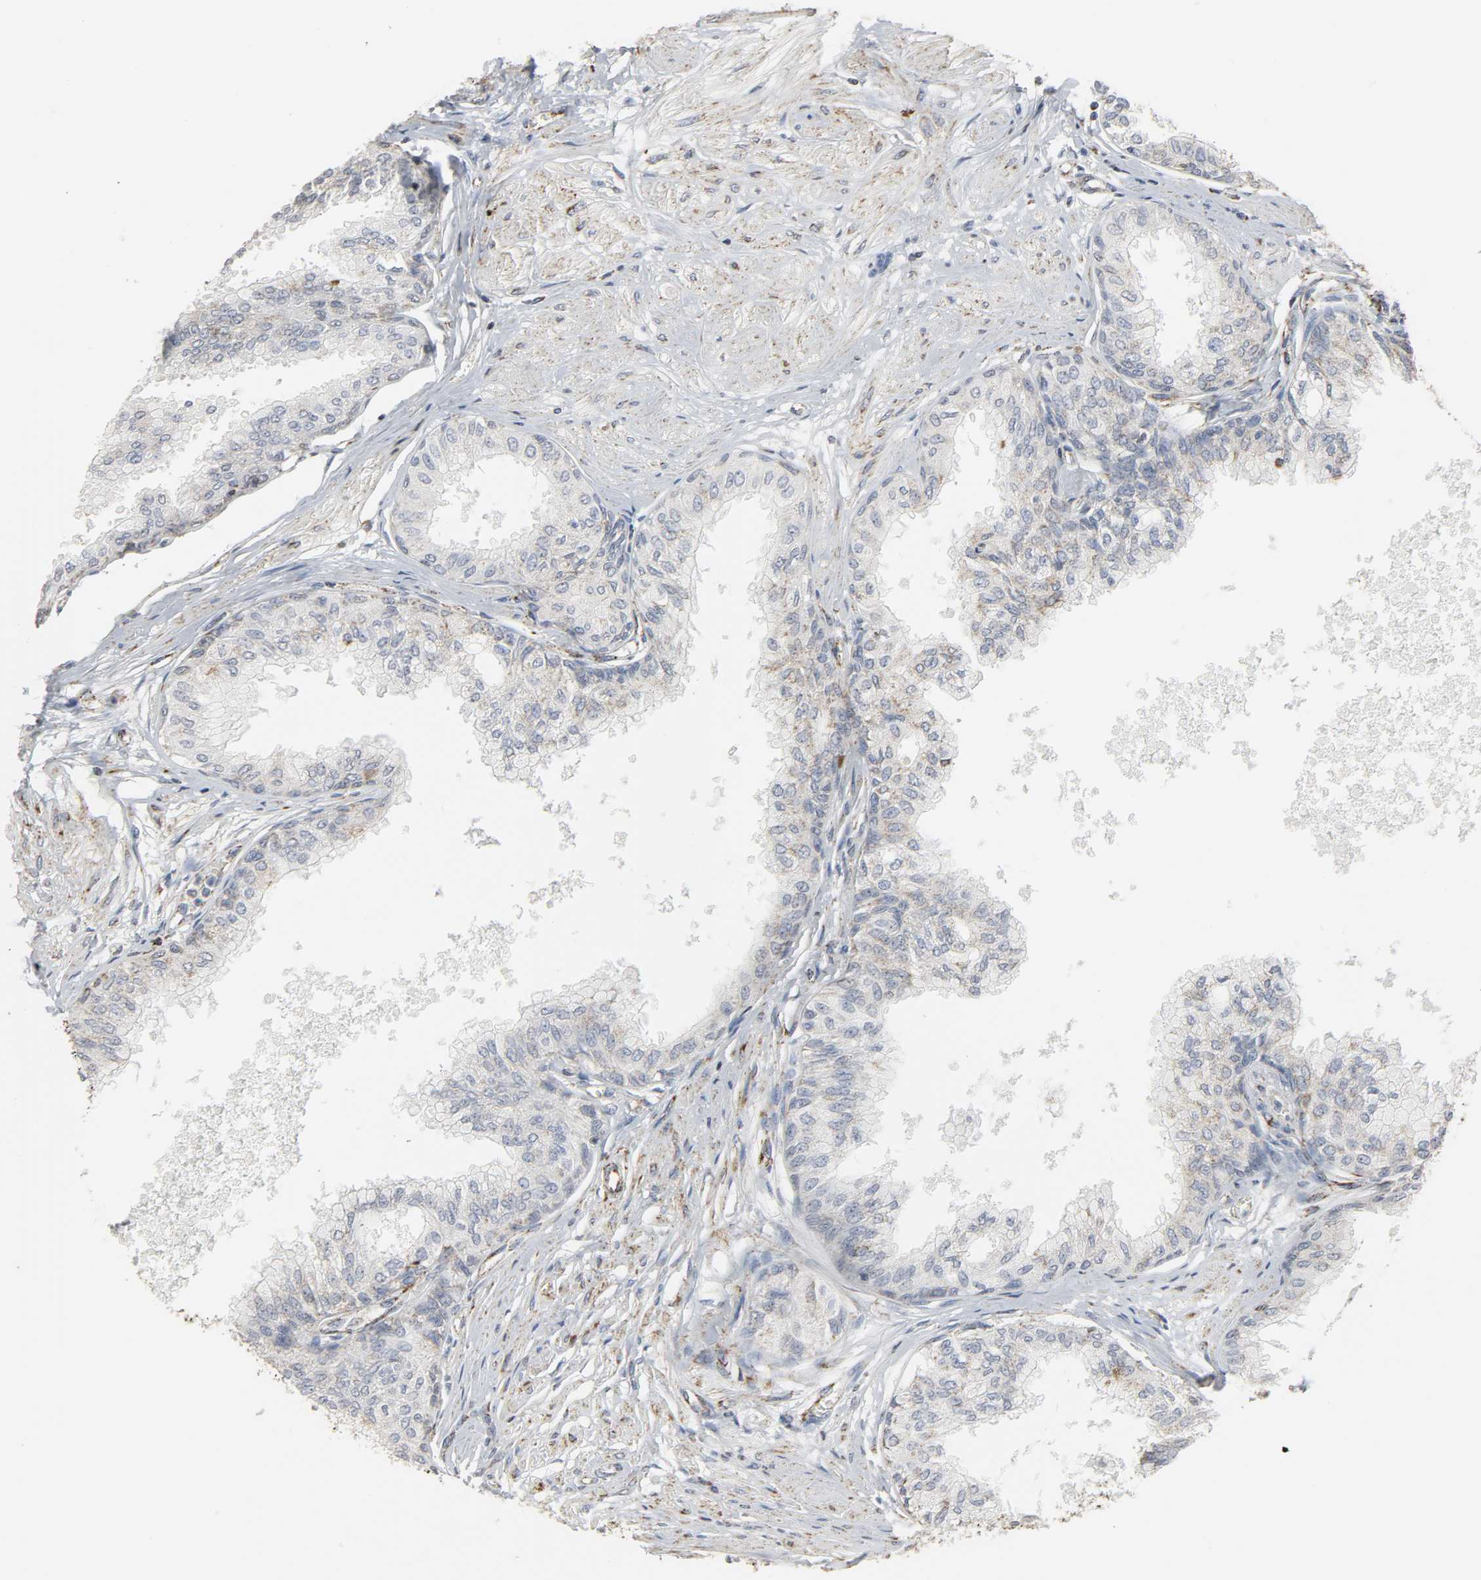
{"staining": {"intensity": "moderate", "quantity": "25%-75%", "location": "cytoplasmic/membranous"}, "tissue": "prostate", "cell_type": "Glandular cells", "image_type": "normal", "snomed": [{"axis": "morphology", "description": "Normal tissue, NOS"}, {"axis": "topography", "description": "Prostate"}, {"axis": "topography", "description": "Seminal veicle"}], "caption": "High-power microscopy captured an immunohistochemistry (IHC) histopathology image of normal prostate, revealing moderate cytoplasmic/membranous positivity in approximately 25%-75% of glandular cells. The protein of interest is shown in brown color, while the nuclei are stained blue.", "gene": "ACAT1", "patient": {"sex": "male", "age": 60}}